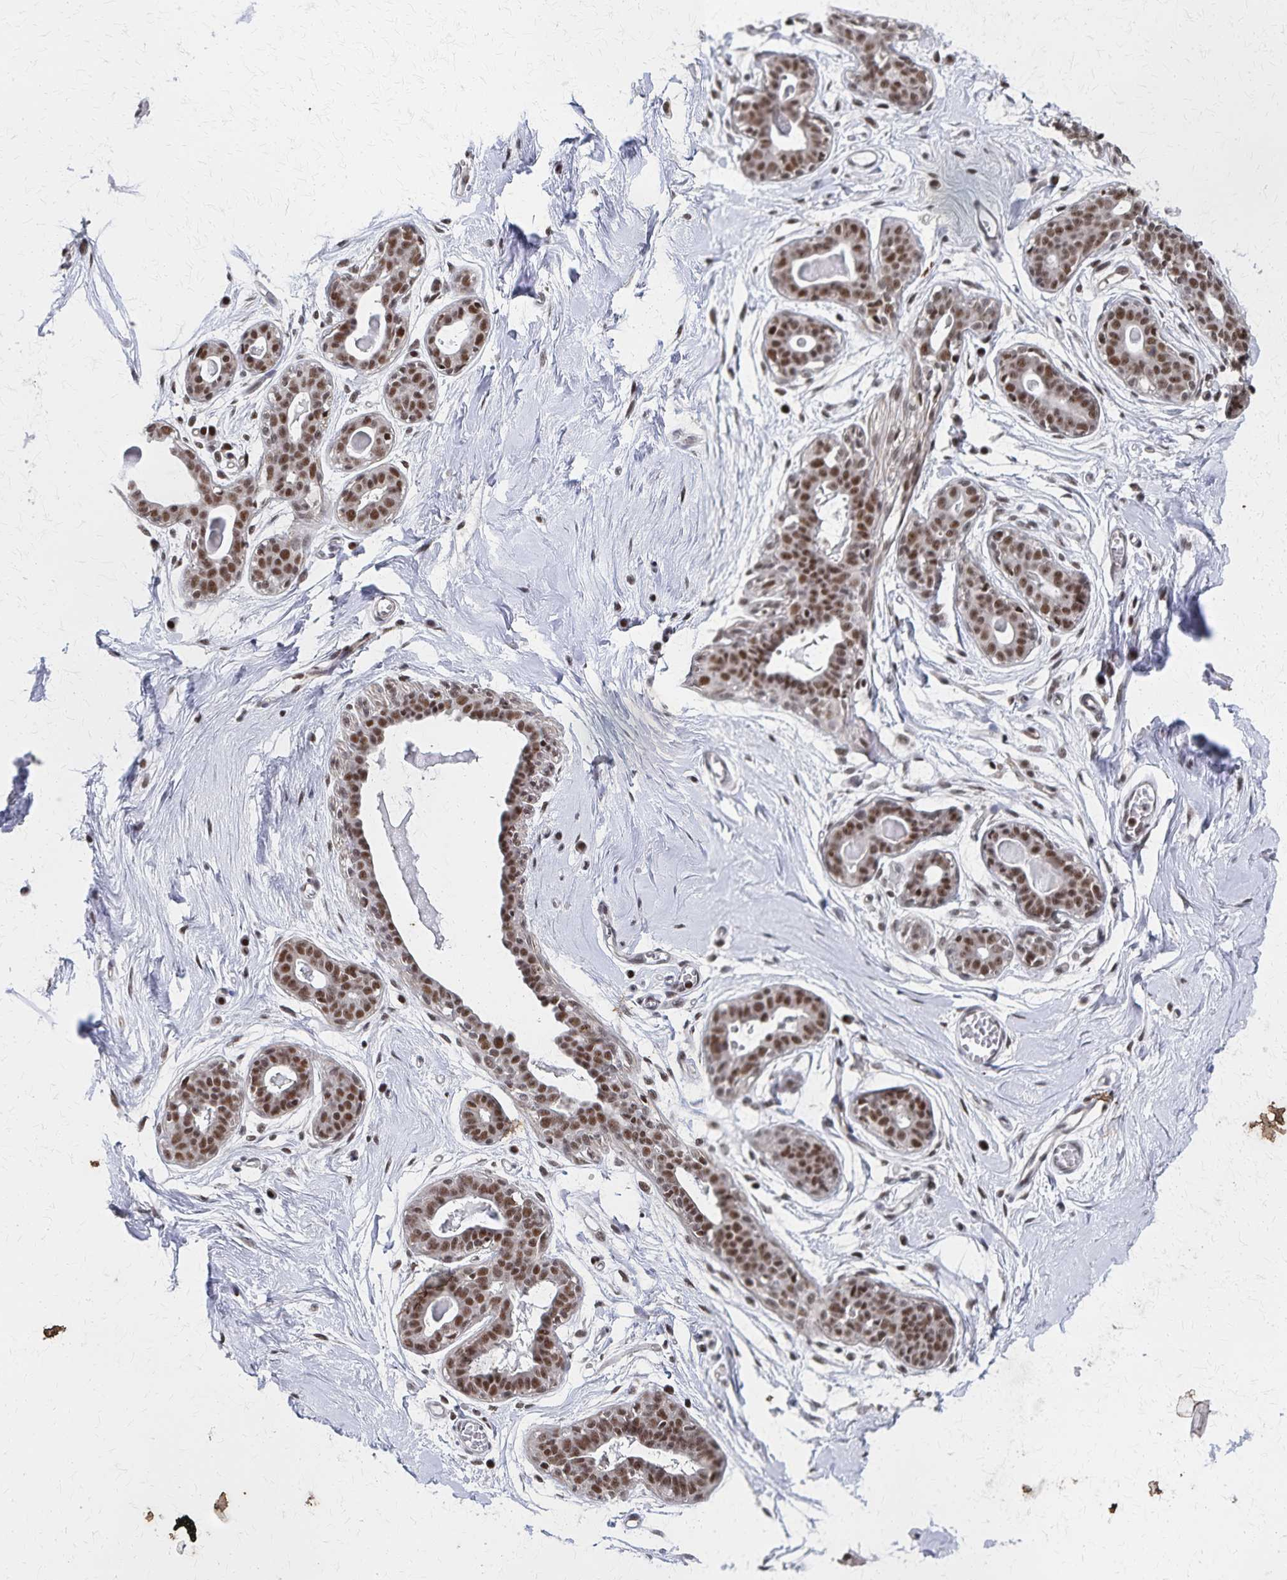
{"staining": {"intensity": "negative", "quantity": "none", "location": "none"}, "tissue": "breast", "cell_type": "Adipocytes", "image_type": "normal", "snomed": [{"axis": "morphology", "description": "Normal tissue, NOS"}, {"axis": "topography", "description": "Breast"}], "caption": "This histopathology image is of unremarkable breast stained with immunohistochemistry (IHC) to label a protein in brown with the nuclei are counter-stained blue. There is no positivity in adipocytes.", "gene": "GTF2B", "patient": {"sex": "female", "age": 45}}